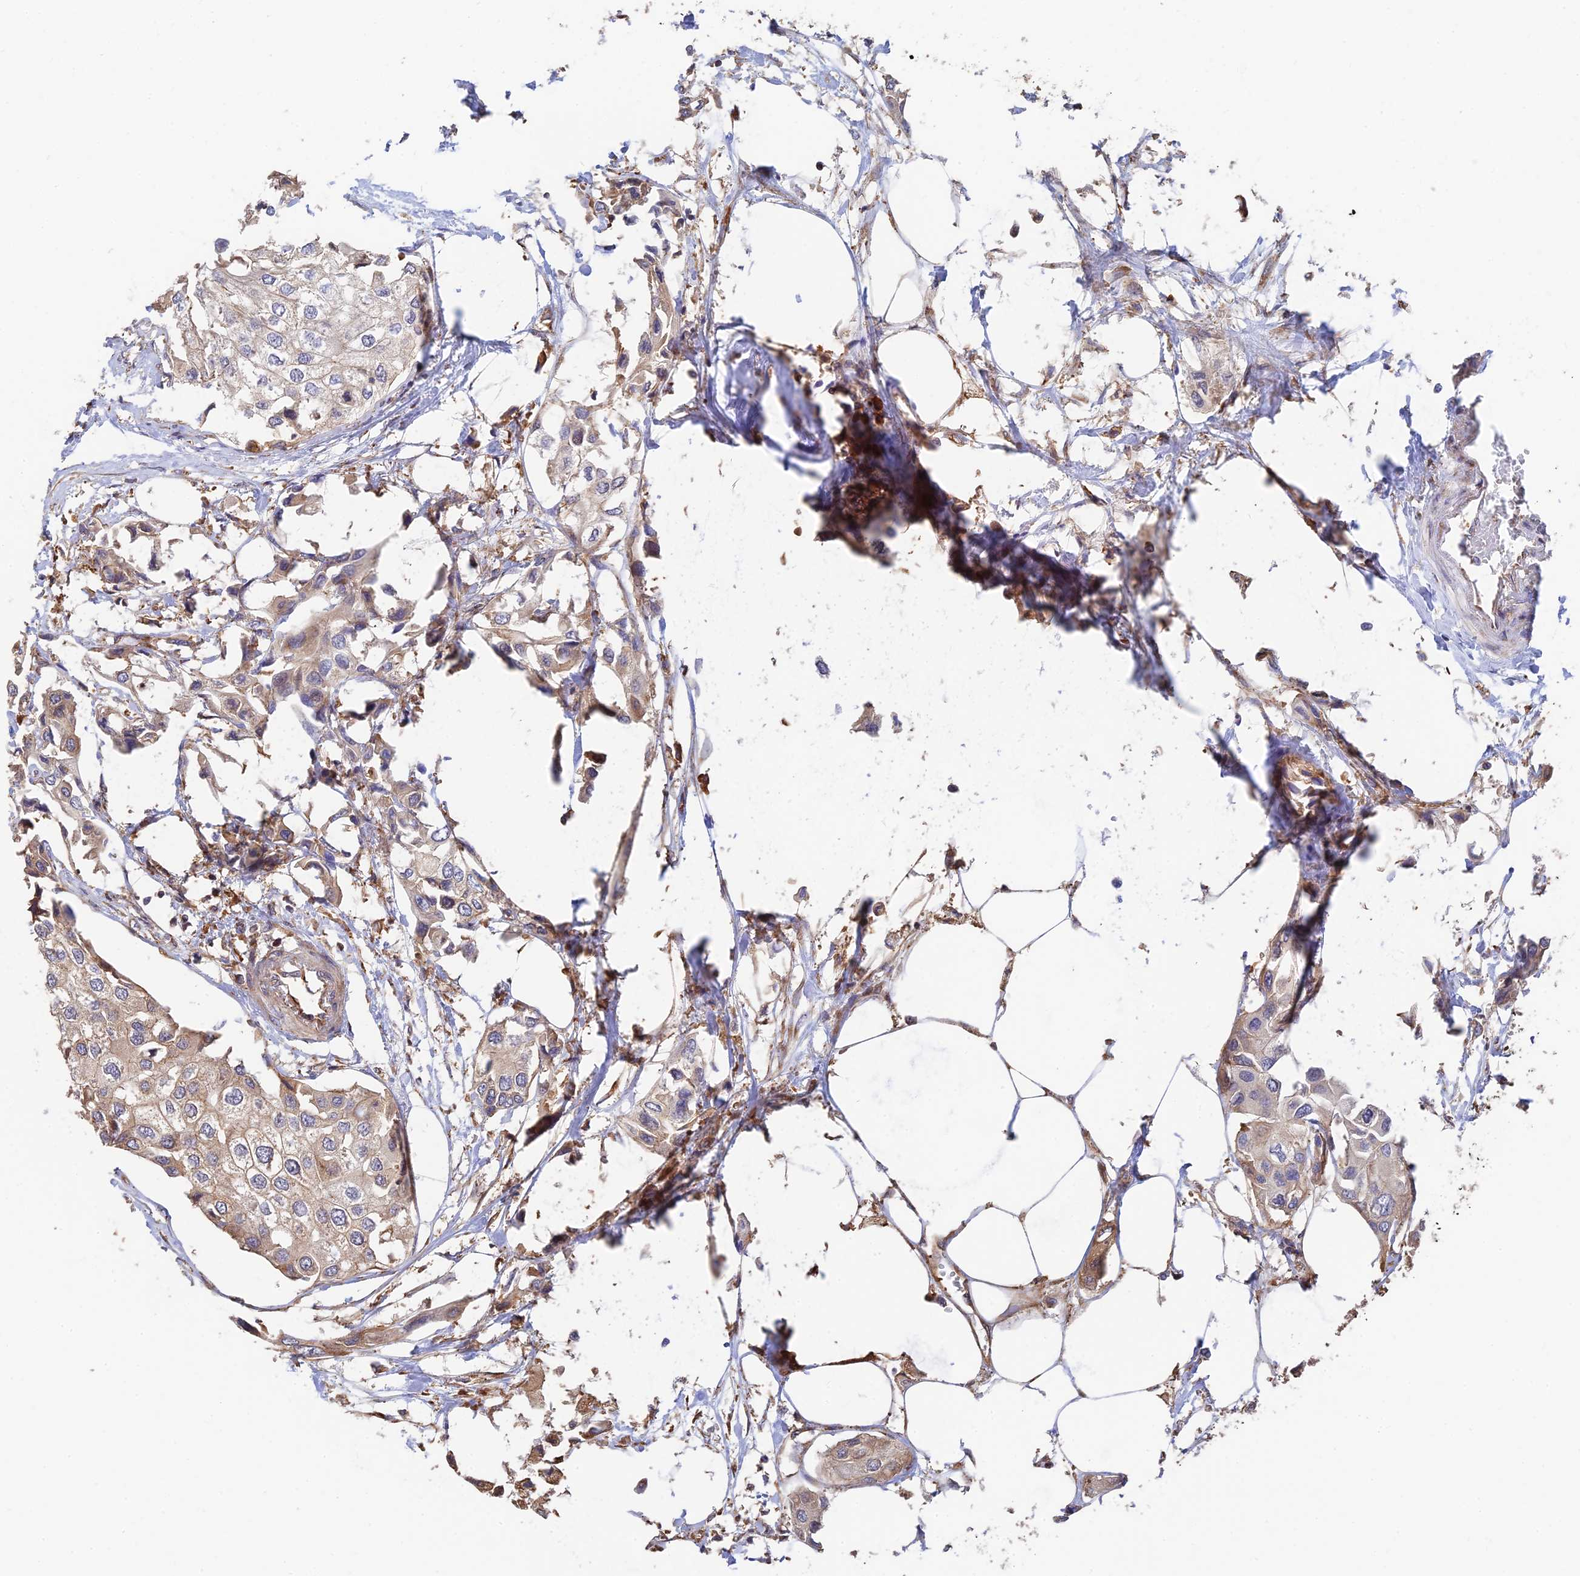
{"staining": {"intensity": "weak", "quantity": "25%-75%", "location": "cytoplasmic/membranous"}, "tissue": "urothelial cancer", "cell_type": "Tumor cells", "image_type": "cancer", "snomed": [{"axis": "morphology", "description": "Urothelial carcinoma, High grade"}, {"axis": "topography", "description": "Urinary bladder"}], "caption": "Urothelial cancer tissue demonstrates weak cytoplasmic/membranous positivity in about 25%-75% of tumor cells", "gene": "WBP11", "patient": {"sex": "male", "age": 64}}